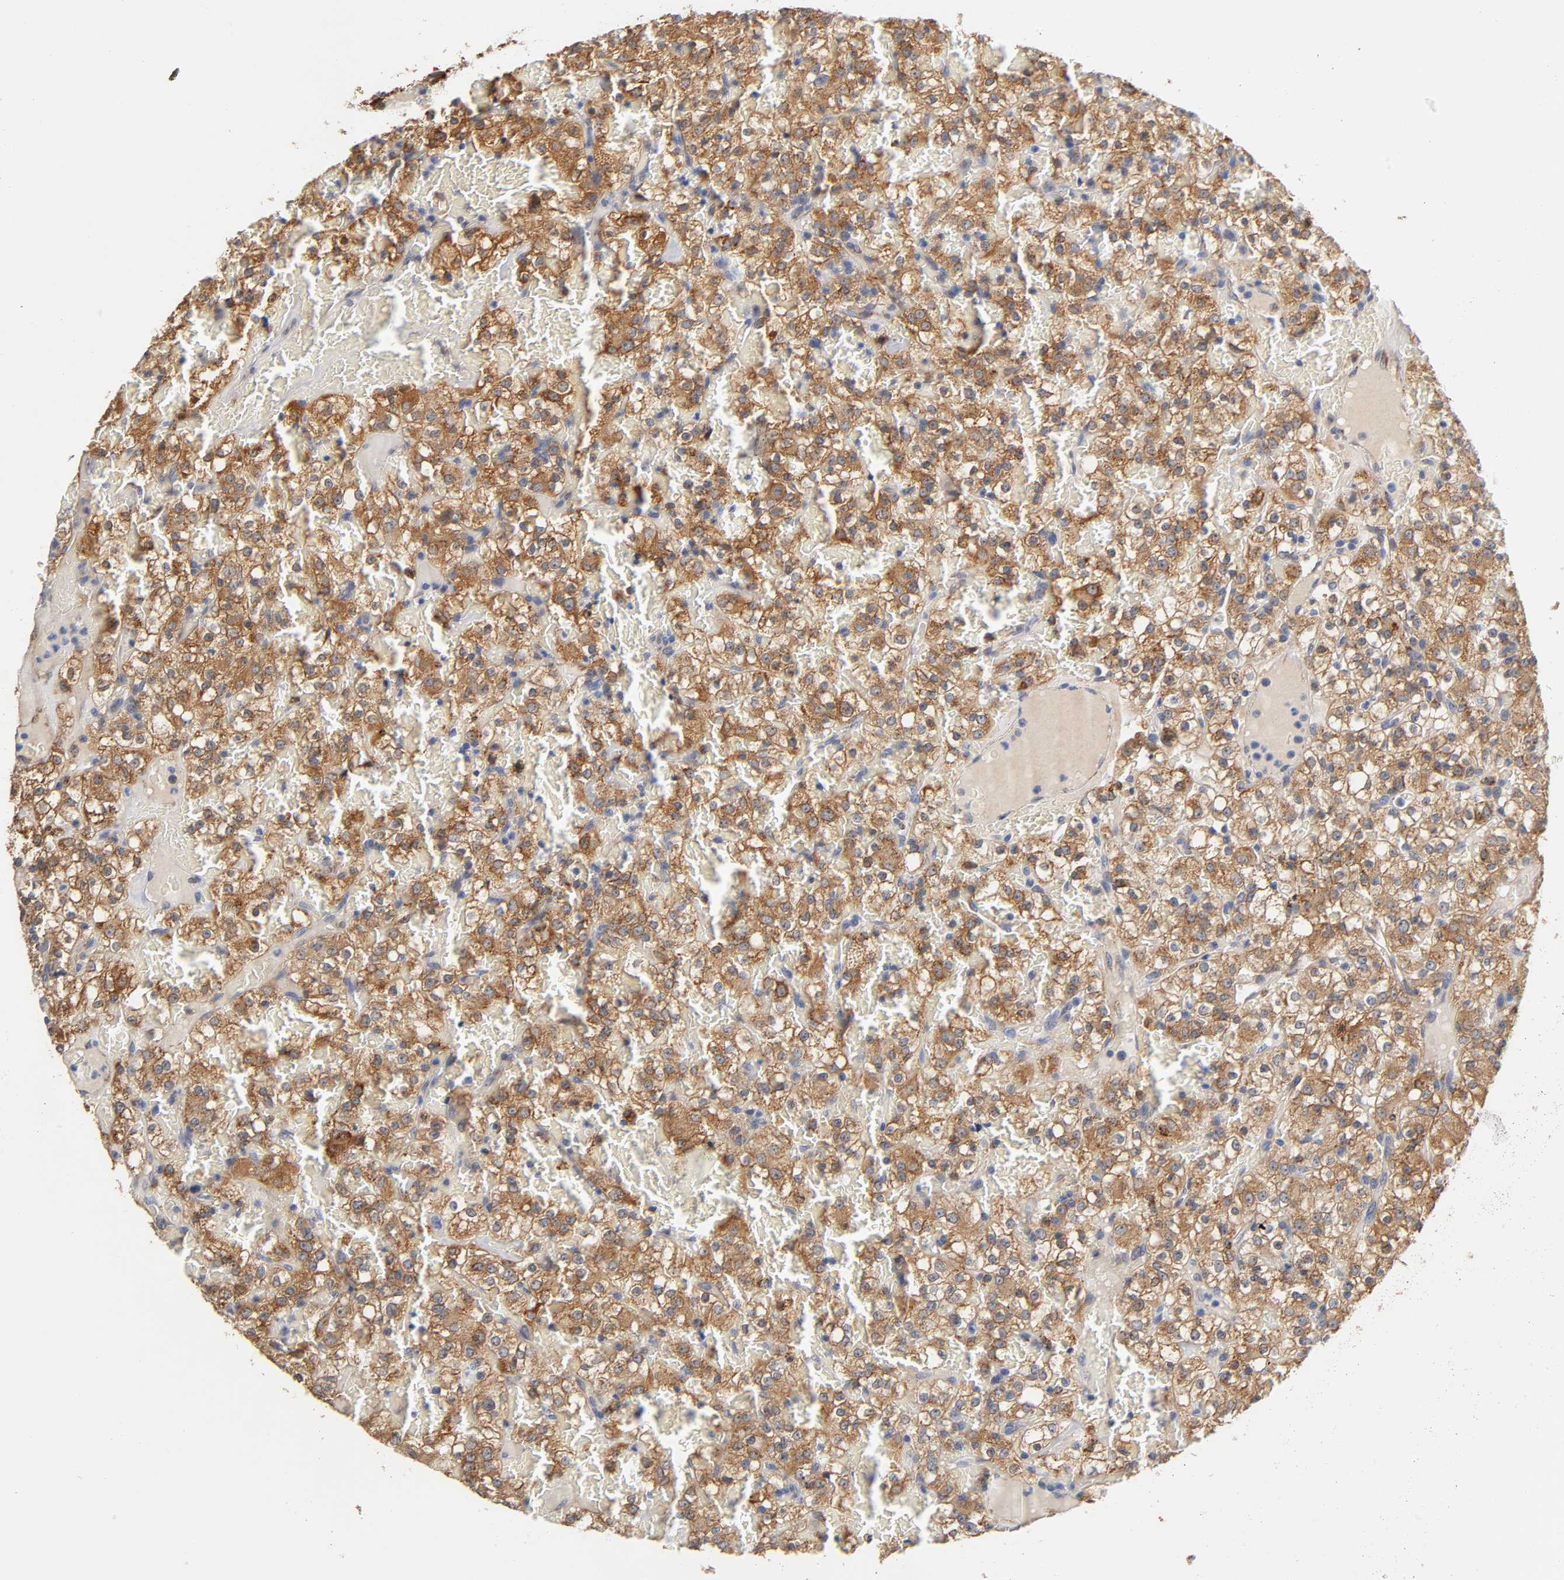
{"staining": {"intensity": "strong", "quantity": ">75%", "location": "cytoplasmic/membranous"}, "tissue": "renal cancer", "cell_type": "Tumor cells", "image_type": "cancer", "snomed": [{"axis": "morphology", "description": "Normal tissue, NOS"}, {"axis": "morphology", "description": "Adenocarcinoma, NOS"}, {"axis": "topography", "description": "Kidney"}], "caption": "Immunohistochemical staining of human adenocarcinoma (renal) shows high levels of strong cytoplasmic/membranous protein positivity in approximately >75% of tumor cells.", "gene": "ISG15", "patient": {"sex": "female", "age": 72}}